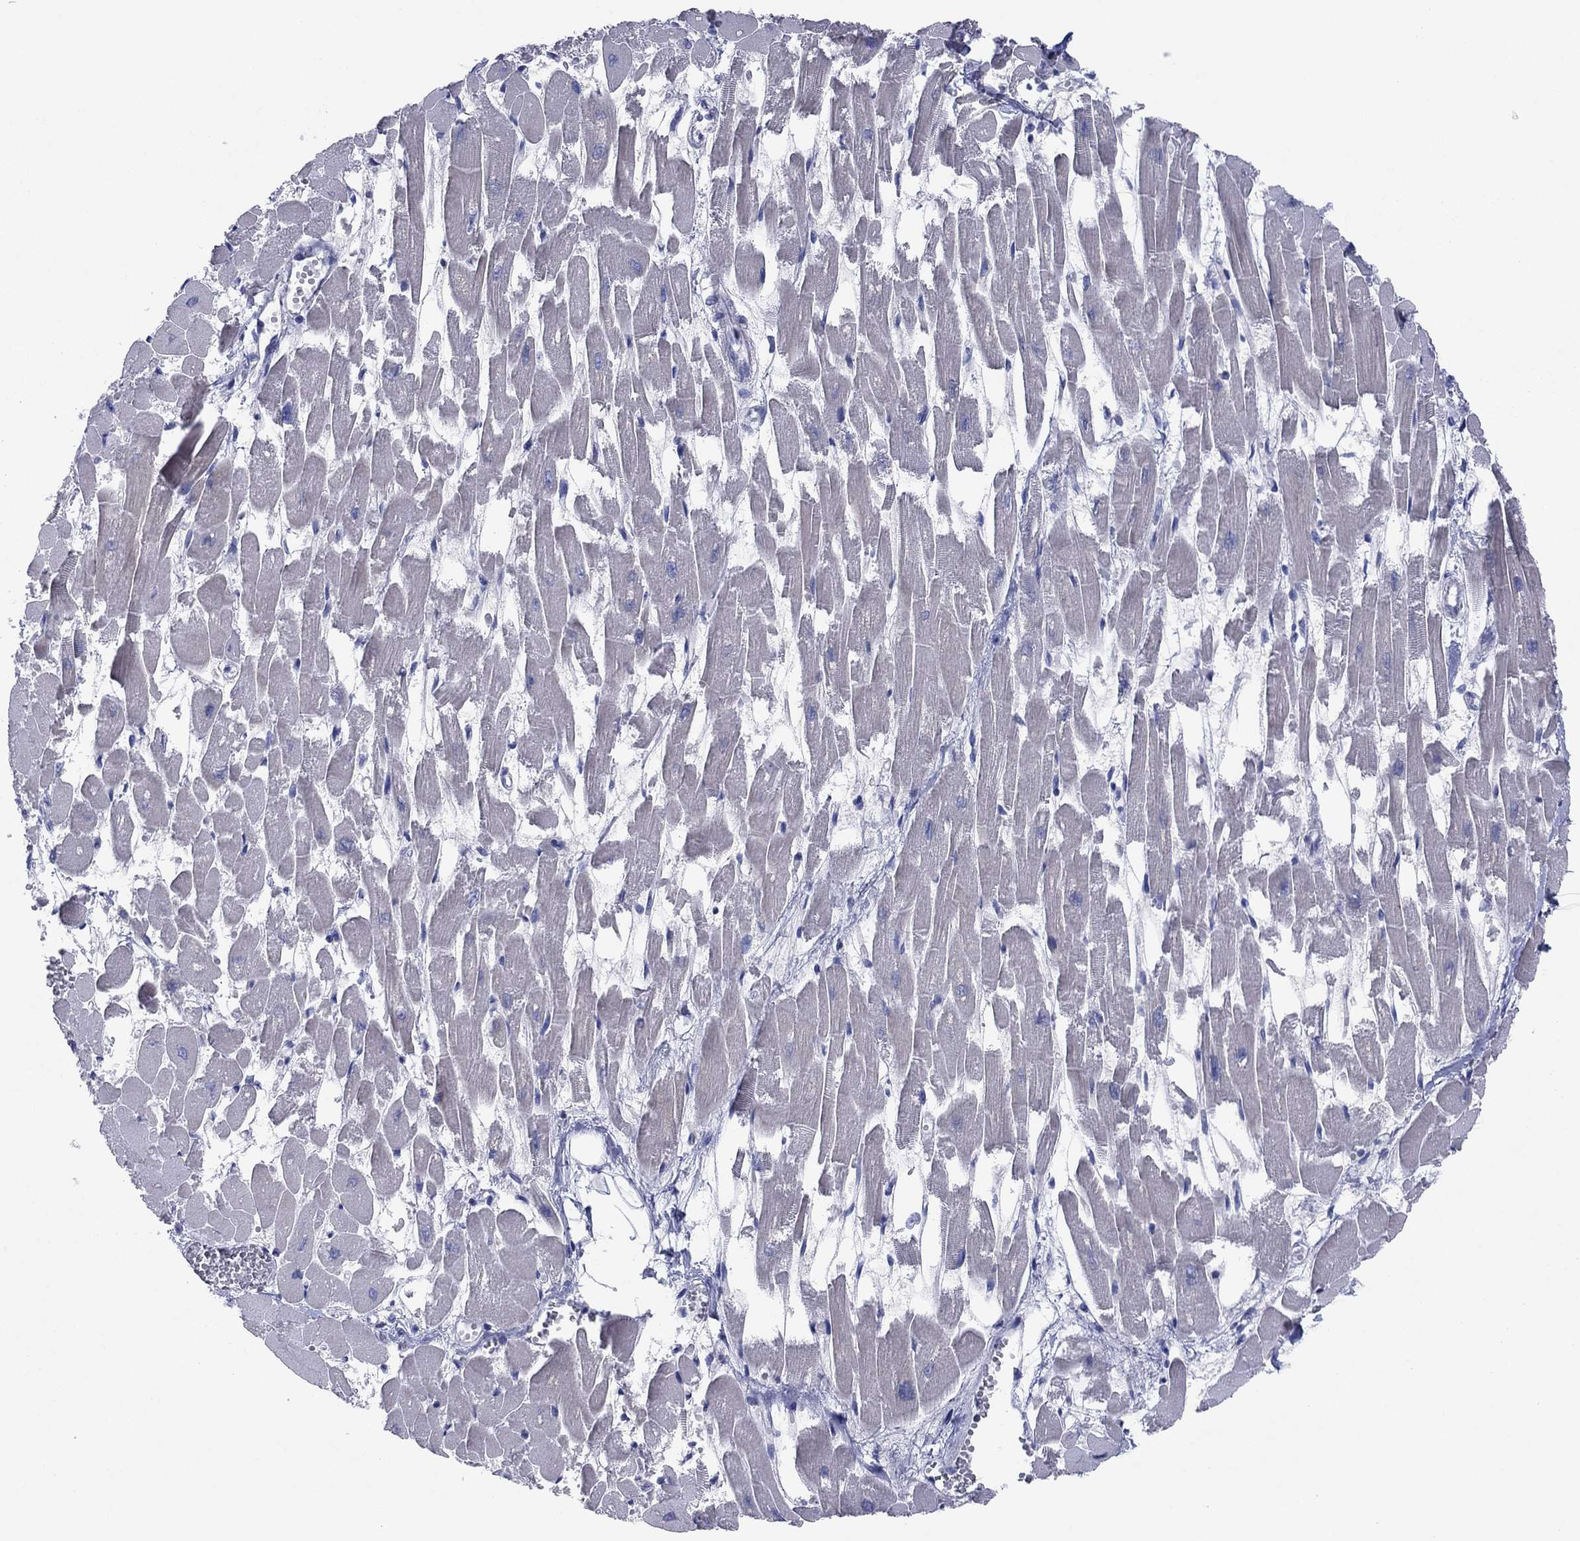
{"staining": {"intensity": "negative", "quantity": "none", "location": "none"}, "tissue": "heart muscle", "cell_type": "Cardiomyocytes", "image_type": "normal", "snomed": [{"axis": "morphology", "description": "Normal tissue, NOS"}, {"axis": "topography", "description": "Heart"}], "caption": "Cardiomyocytes show no significant protein expression in unremarkable heart muscle. (DAB (3,3'-diaminobenzidine) immunohistochemistry visualized using brightfield microscopy, high magnification).", "gene": "PVR", "patient": {"sex": "female", "age": 52}}